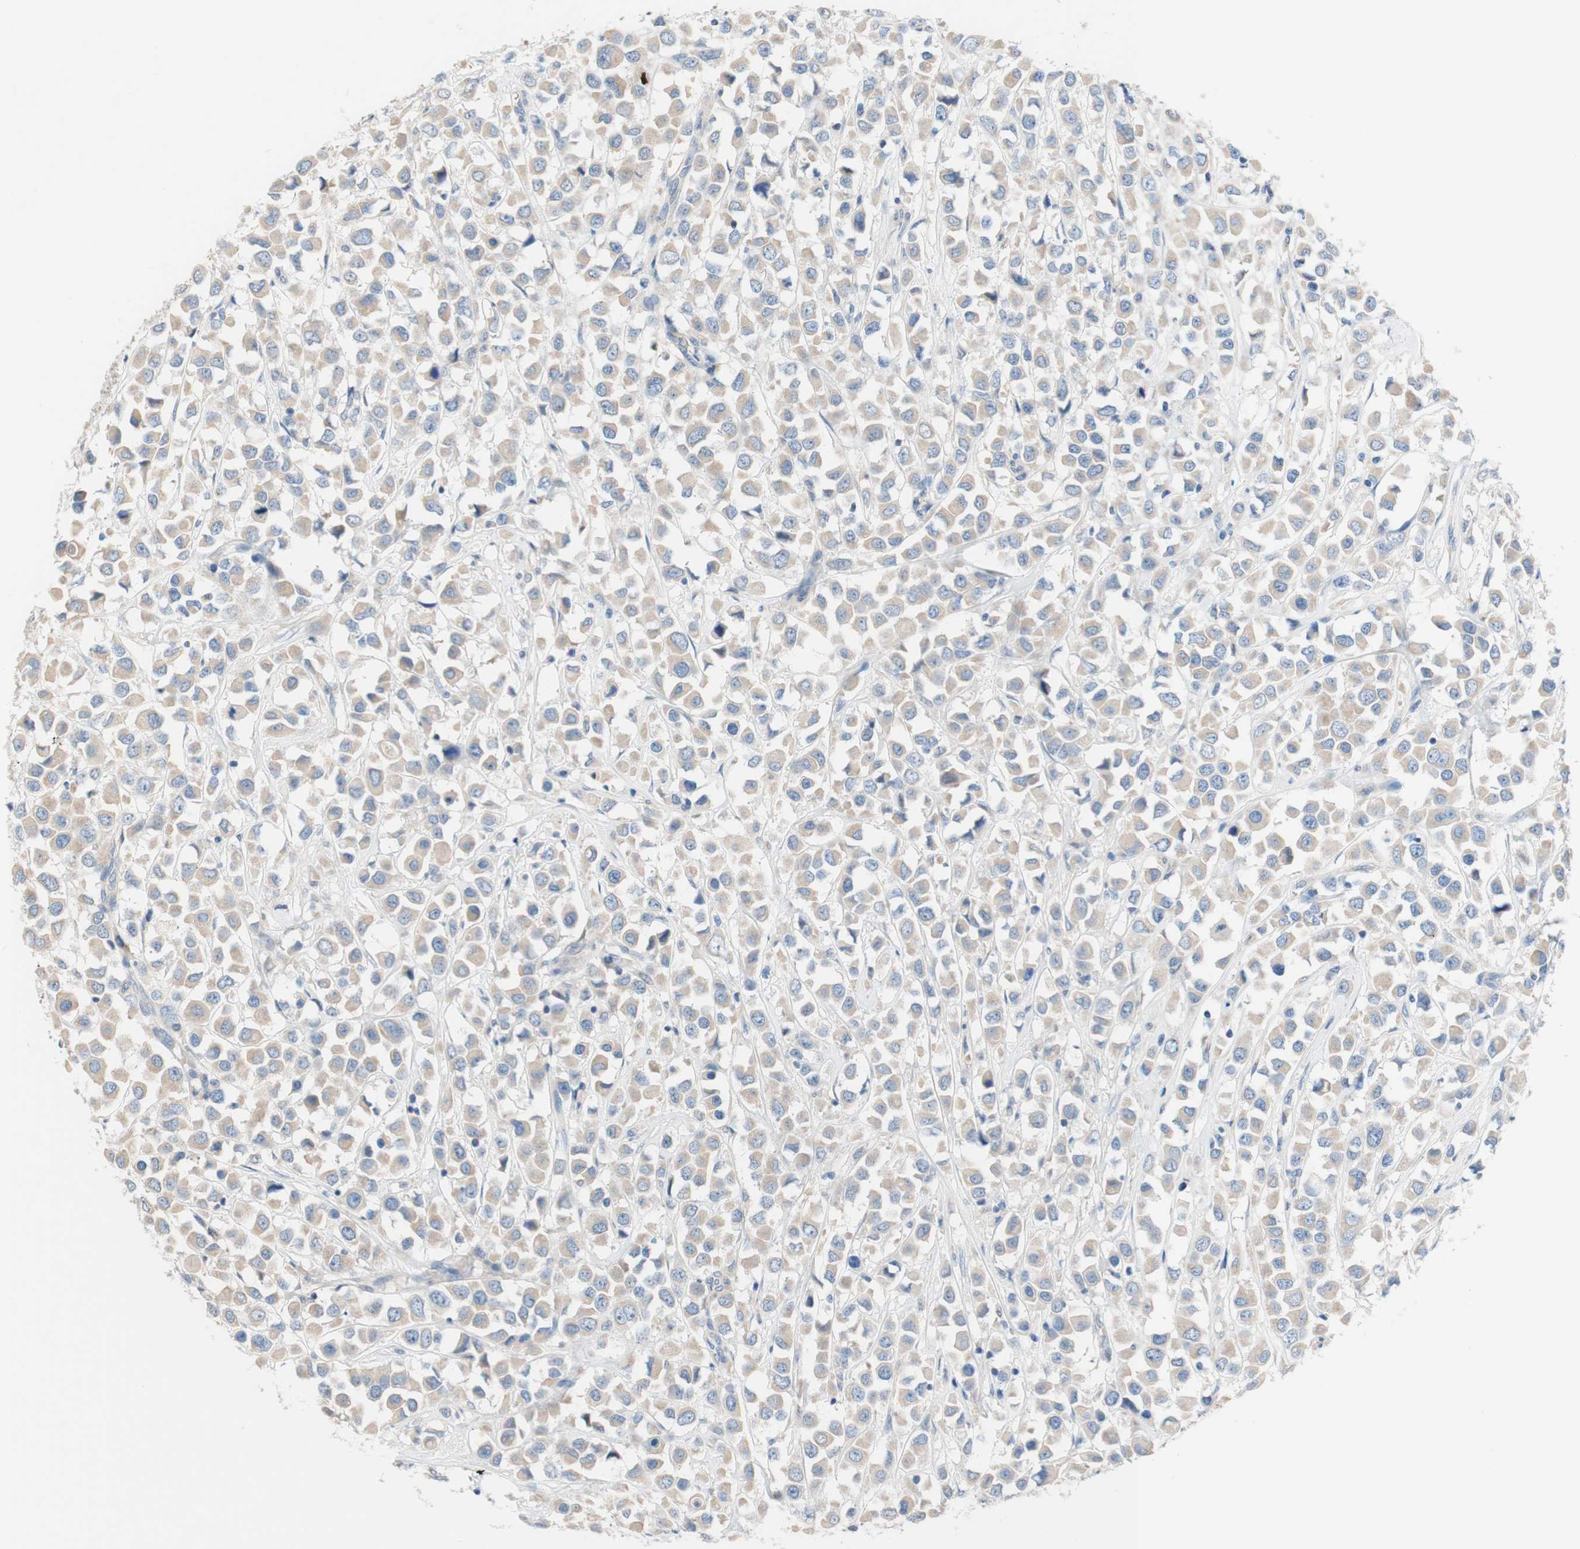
{"staining": {"intensity": "weak", "quantity": ">75%", "location": "cytoplasmic/membranous"}, "tissue": "breast cancer", "cell_type": "Tumor cells", "image_type": "cancer", "snomed": [{"axis": "morphology", "description": "Duct carcinoma"}, {"axis": "topography", "description": "Breast"}], "caption": "This is a histology image of immunohistochemistry (IHC) staining of breast cancer (intraductal carcinoma), which shows weak staining in the cytoplasmic/membranous of tumor cells.", "gene": "F3", "patient": {"sex": "female", "age": 61}}